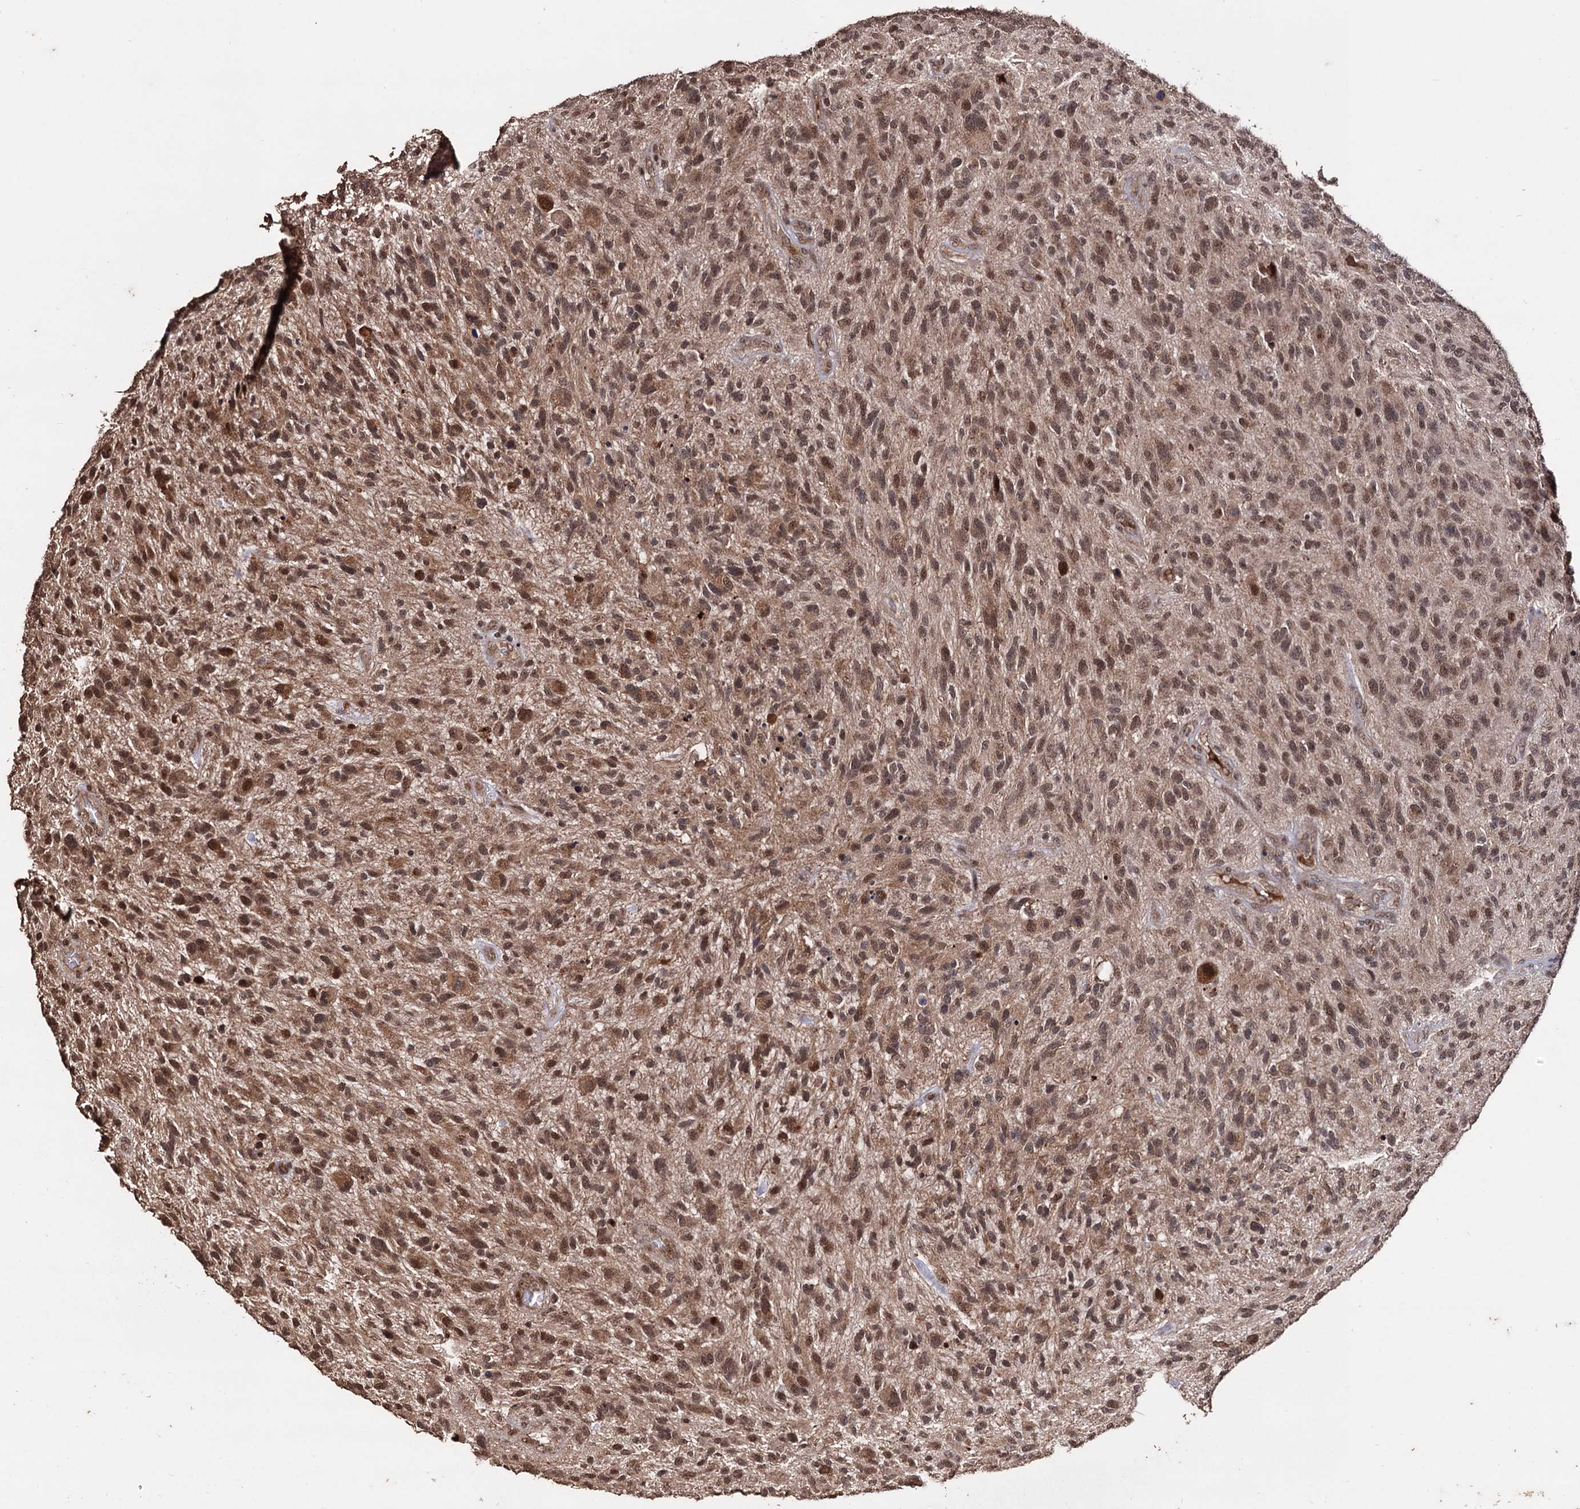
{"staining": {"intensity": "moderate", "quantity": ">75%", "location": "cytoplasmic/membranous,nuclear"}, "tissue": "glioma", "cell_type": "Tumor cells", "image_type": "cancer", "snomed": [{"axis": "morphology", "description": "Glioma, malignant, High grade"}, {"axis": "topography", "description": "Brain"}], "caption": "This image displays immunohistochemistry (IHC) staining of malignant glioma (high-grade), with medium moderate cytoplasmic/membranous and nuclear staining in approximately >75% of tumor cells.", "gene": "KLF5", "patient": {"sex": "male", "age": 47}}